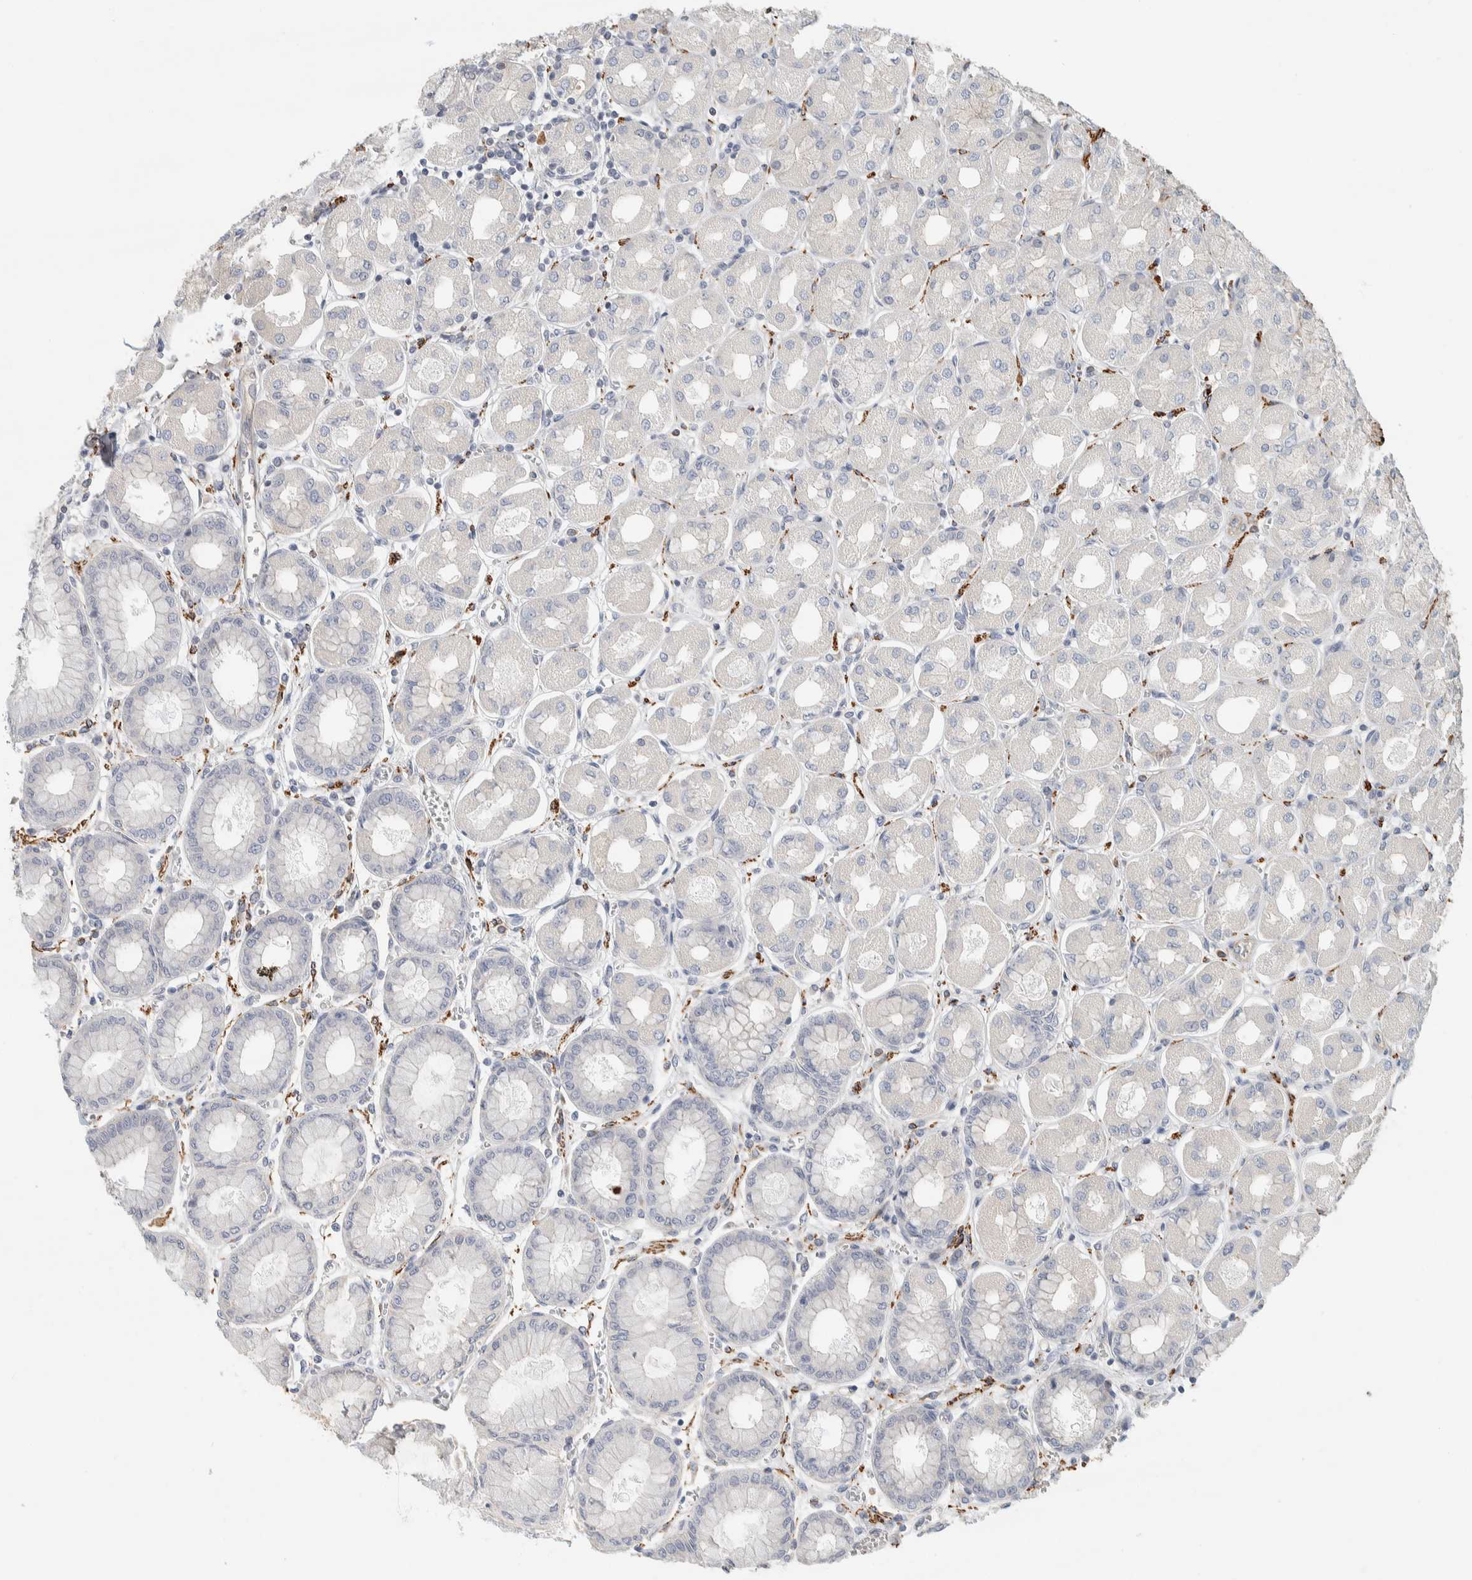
{"staining": {"intensity": "negative", "quantity": "none", "location": "none"}, "tissue": "stomach", "cell_type": "Glandular cells", "image_type": "normal", "snomed": [{"axis": "morphology", "description": "Normal tissue, NOS"}, {"axis": "topography", "description": "Stomach, upper"}], "caption": "The photomicrograph displays no staining of glandular cells in unremarkable stomach.", "gene": "CDR2", "patient": {"sex": "female", "age": 56}}